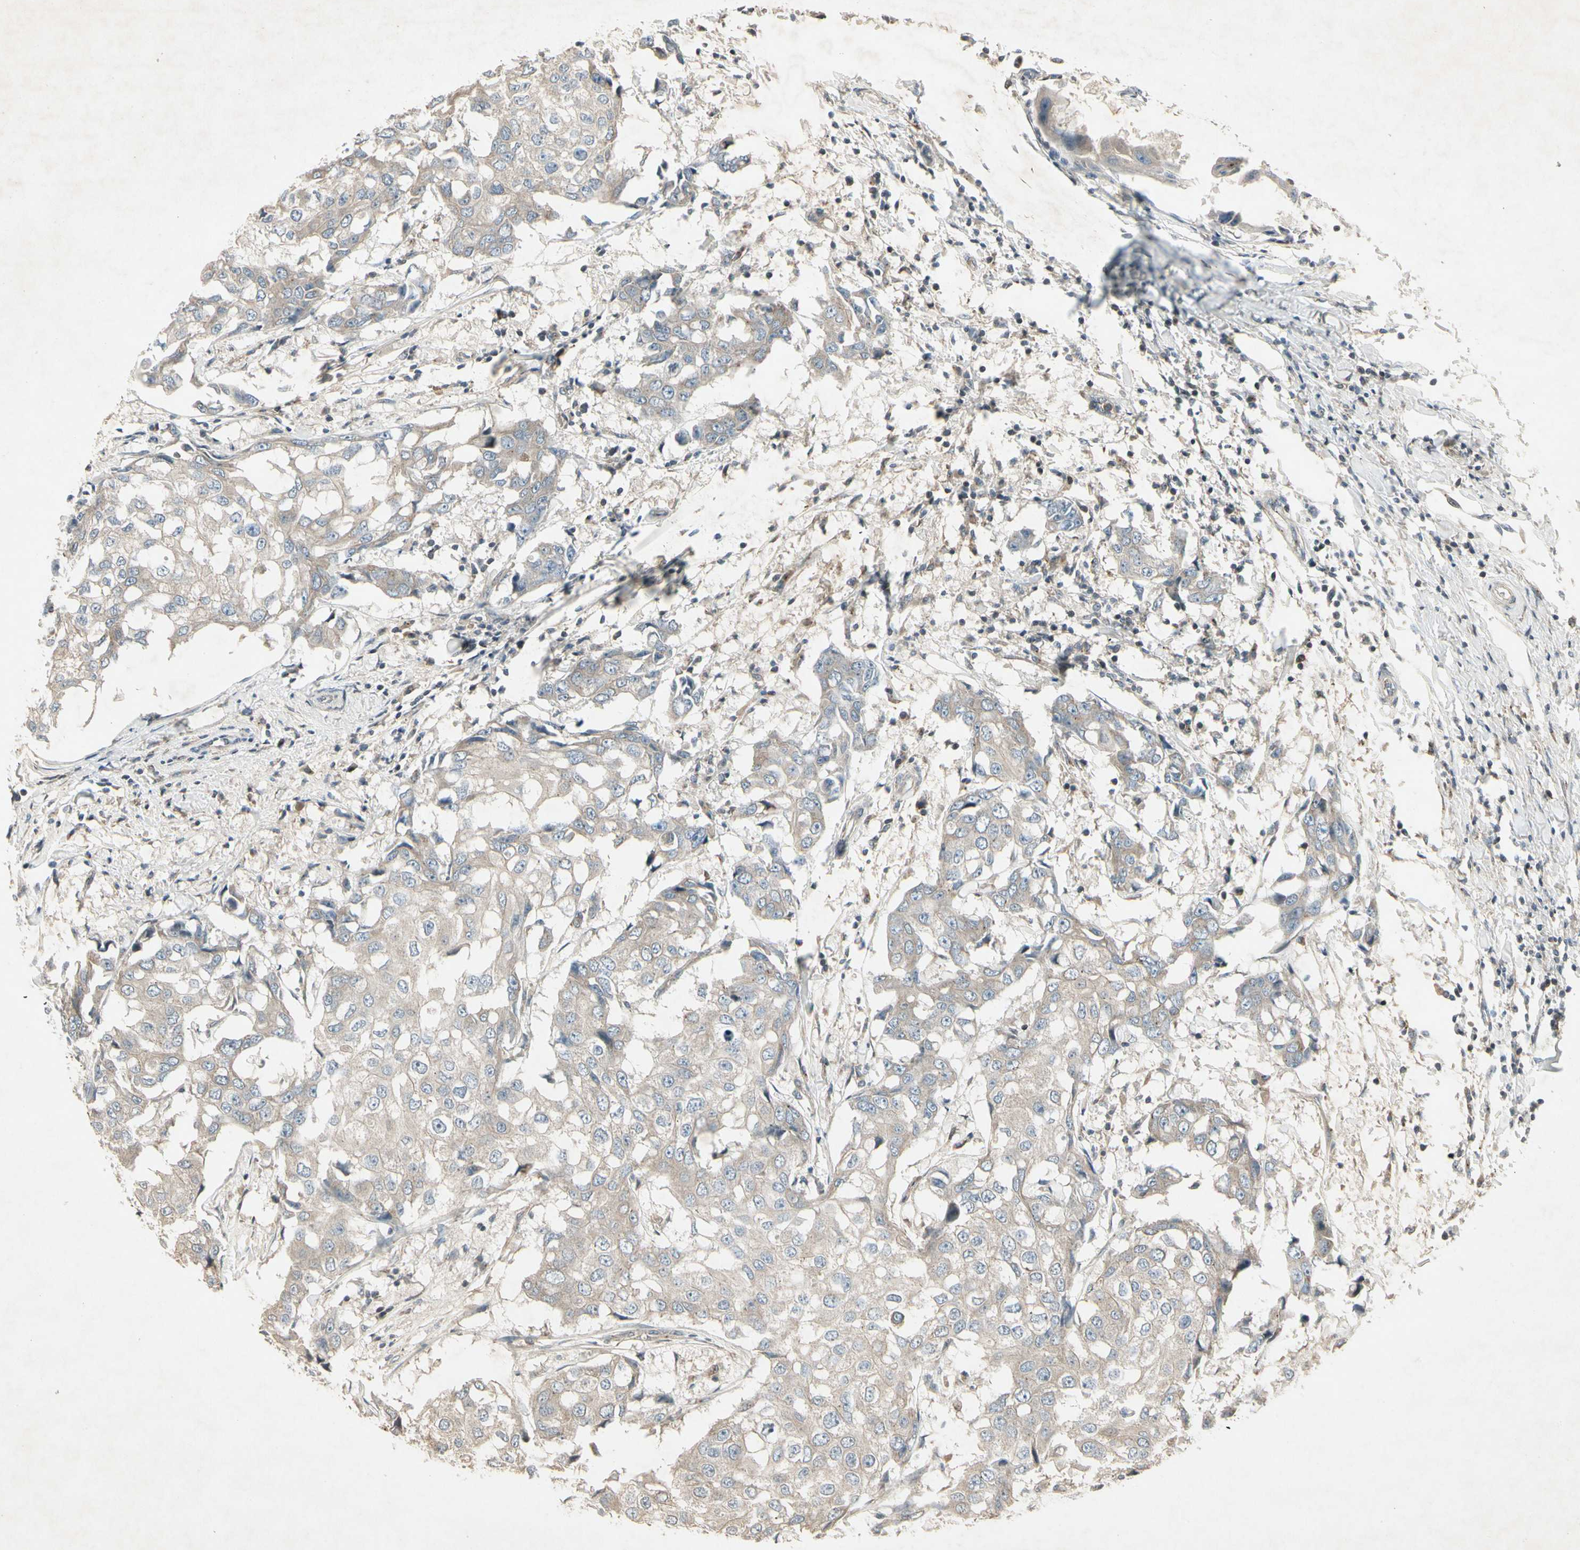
{"staining": {"intensity": "weak", "quantity": ">75%", "location": "cytoplasmic/membranous"}, "tissue": "breast cancer", "cell_type": "Tumor cells", "image_type": "cancer", "snomed": [{"axis": "morphology", "description": "Duct carcinoma"}, {"axis": "topography", "description": "Breast"}], "caption": "Immunohistochemistry (DAB) staining of breast cancer displays weak cytoplasmic/membranous protein staining in approximately >75% of tumor cells.", "gene": "TEK", "patient": {"sex": "female", "age": 27}}